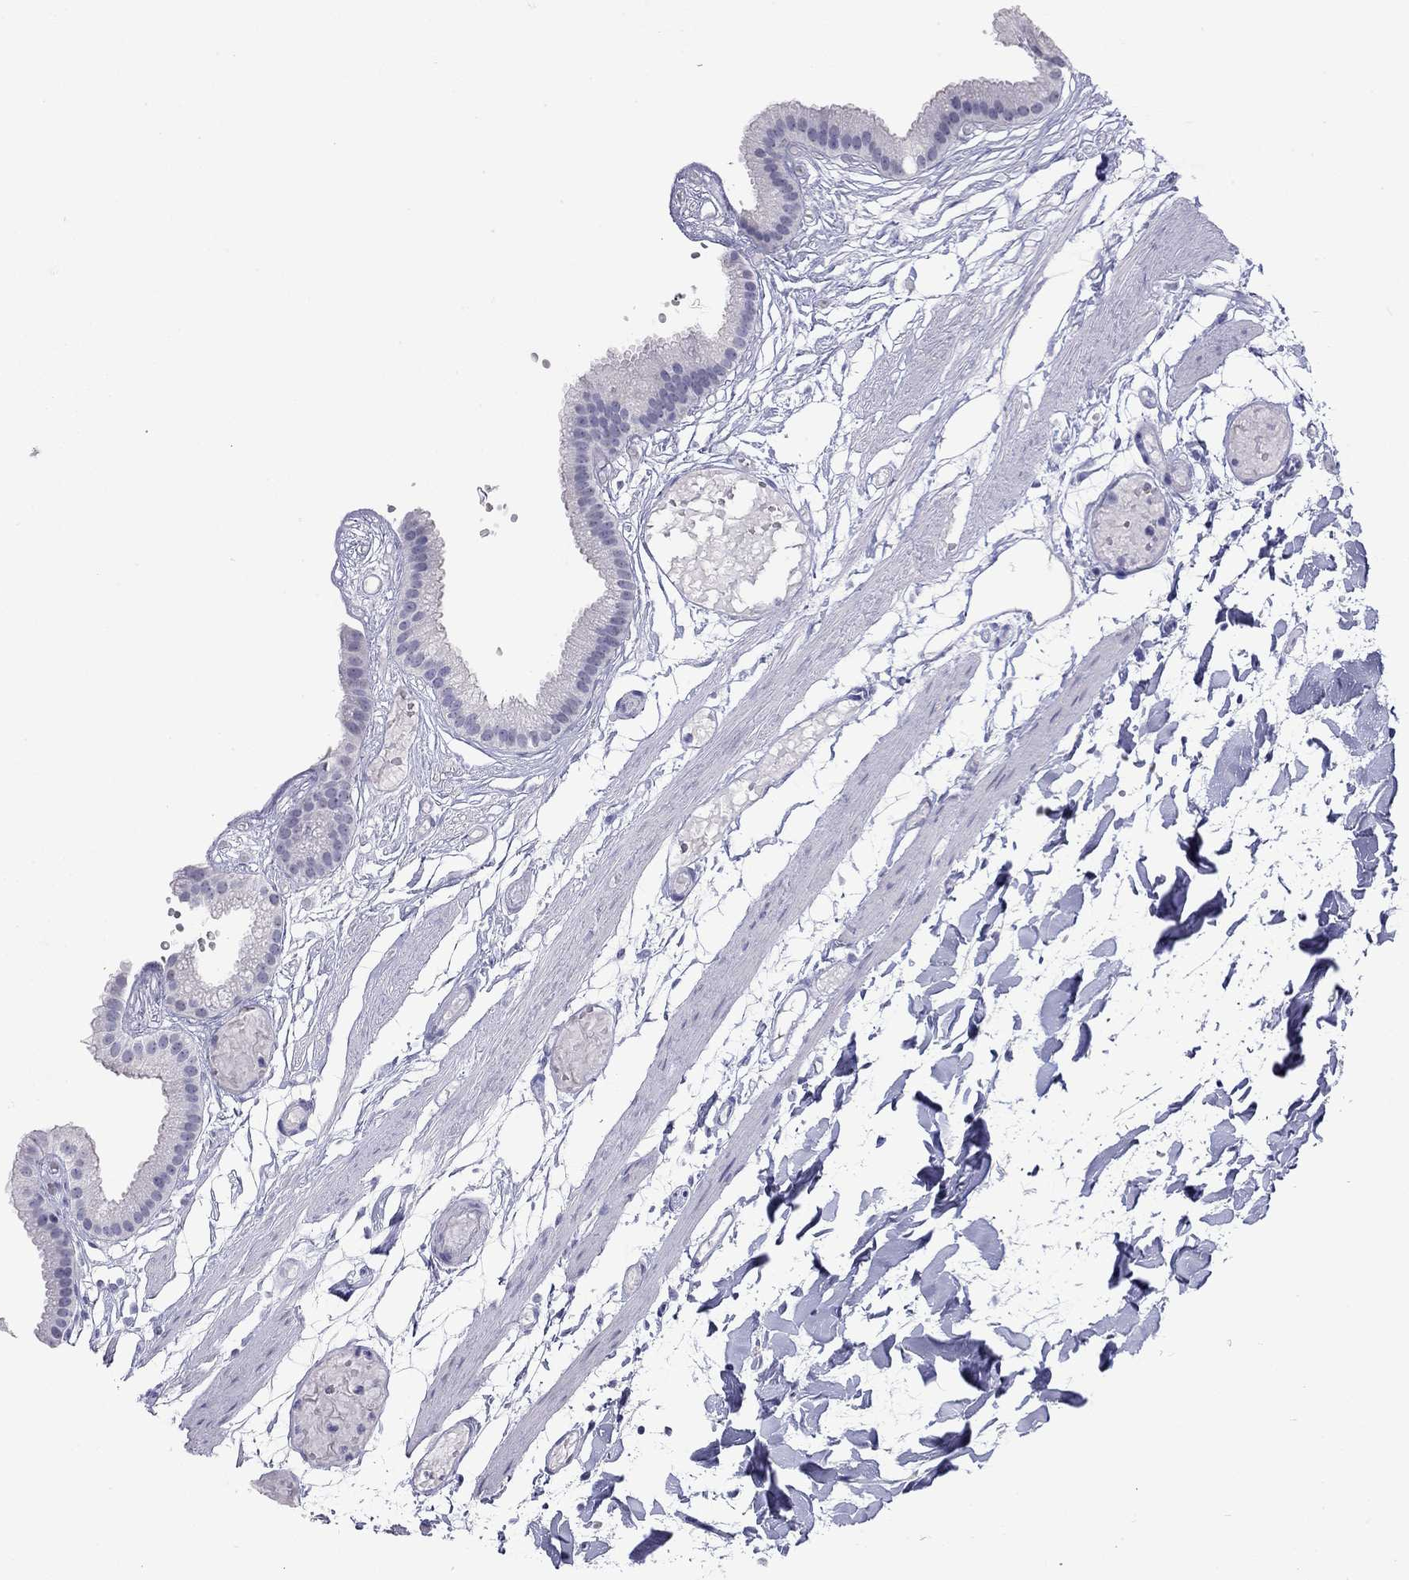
{"staining": {"intensity": "negative", "quantity": "none", "location": "none"}, "tissue": "gallbladder", "cell_type": "Glandular cells", "image_type": "normal", "snomed": [{"axis": "morphology", "description": "Normal tissue, NOS"}, {"axis": "topography", "description": "Gallbladder"}], "caption": "A micrograph of human gallbladder is negative for staining in glandular cells. The staining is performed using DAB (3,3'-diaminobenzidine) brown chromogen with nuclei counter-stained in using hematoxylin.", "gene": "ARMC12", "patient": {"sex": "female", "age": 45}}